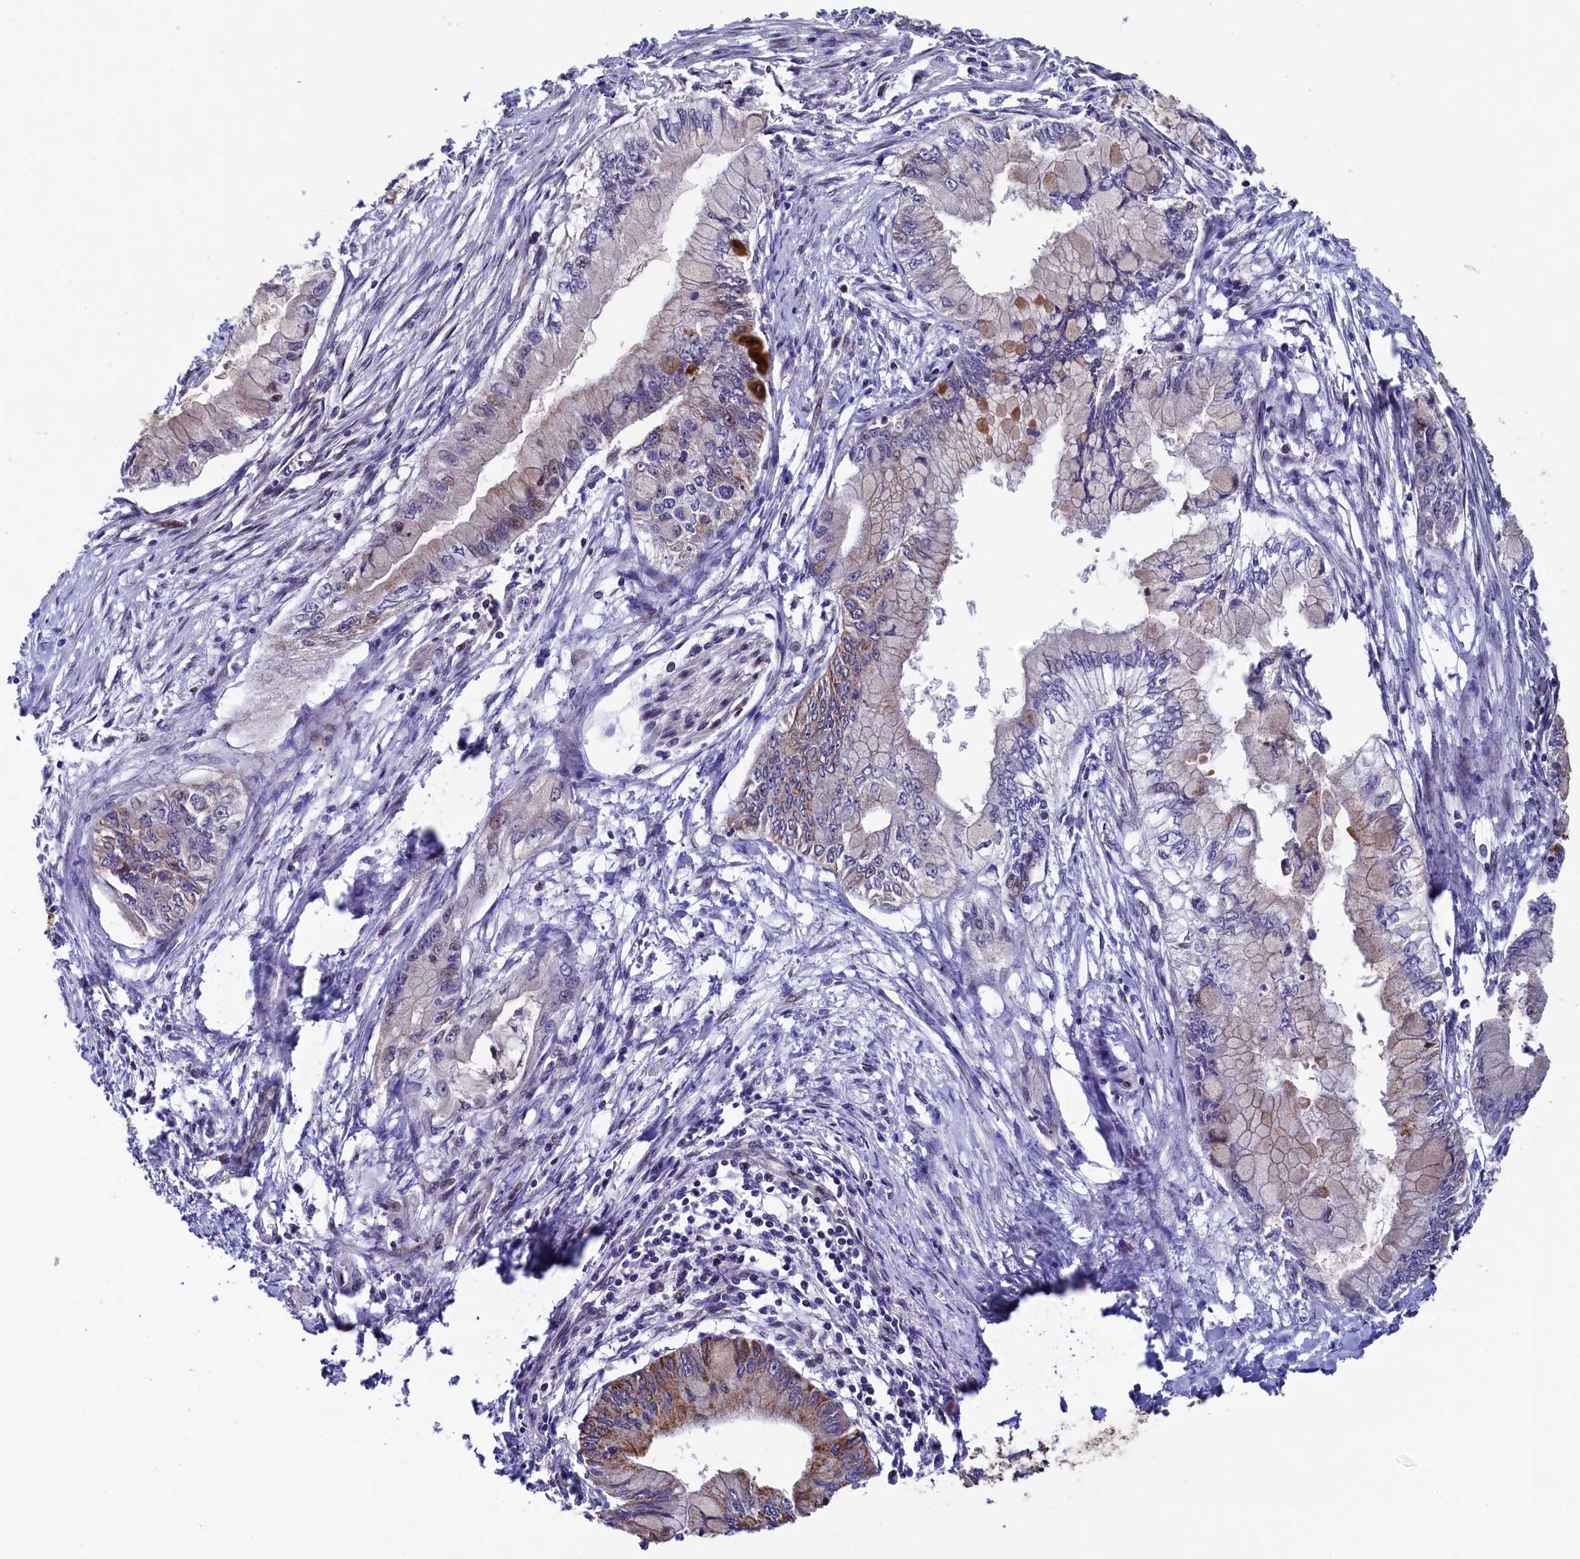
{"staining": {"intensity": "moderate", "quantity": "<25%", "location": "cytoplasmic/membranous"}, "tissue": "pancreatic cancer", "cell_type": "Tumor cells", "image_type": "cancer", "snomed": [{"axis": "morphology", "description": "Adenocarcinoma, NOS"}, {"axis": "topography", "description": "Pancreas"}], "caption": "Moderate cytoplasmic/membranous protein positivity is present in approximately <25% of tumor cells in pancreatic cancer (adenocarcinoma).", "gene": "PIK3C3", "patient": {"sex": "male", "age": 48}}